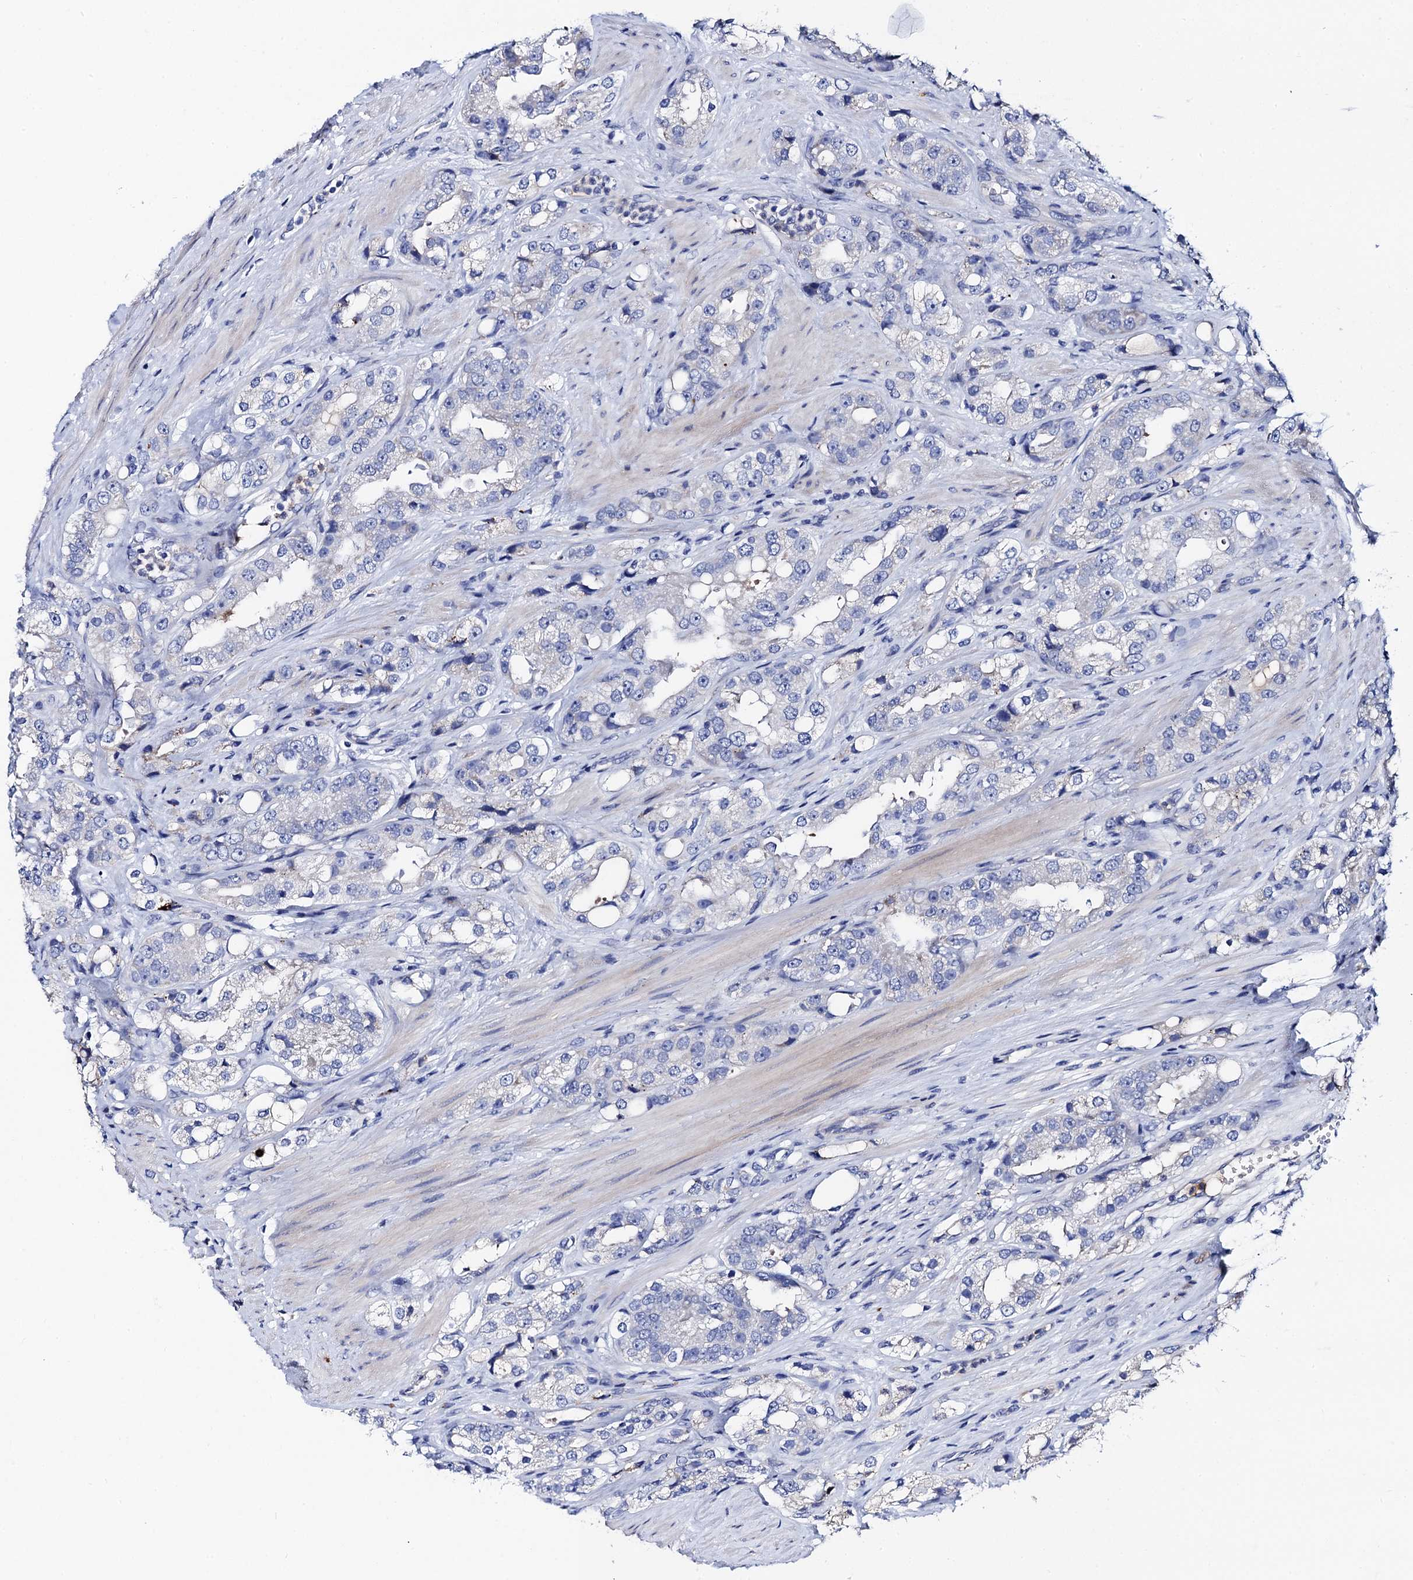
{"staining": {"intensity": "negative", "quantity": "none", "location": "none"}, "tissue": "prostate cancer", "cell_type": "Tumor cells", "image_type": "cancer", "snomed": [{"axis": "morphology", "description": "Adenocarcinoma, NOS"}, {"axis": "topography", "description": "Prostate"}], "caption": "Protein analysis of prostate adenocarcinoma exhibits no significant expression in tumor cells.", "gene": "FREM3", "patient": {"sex": "male", "age": 79}}